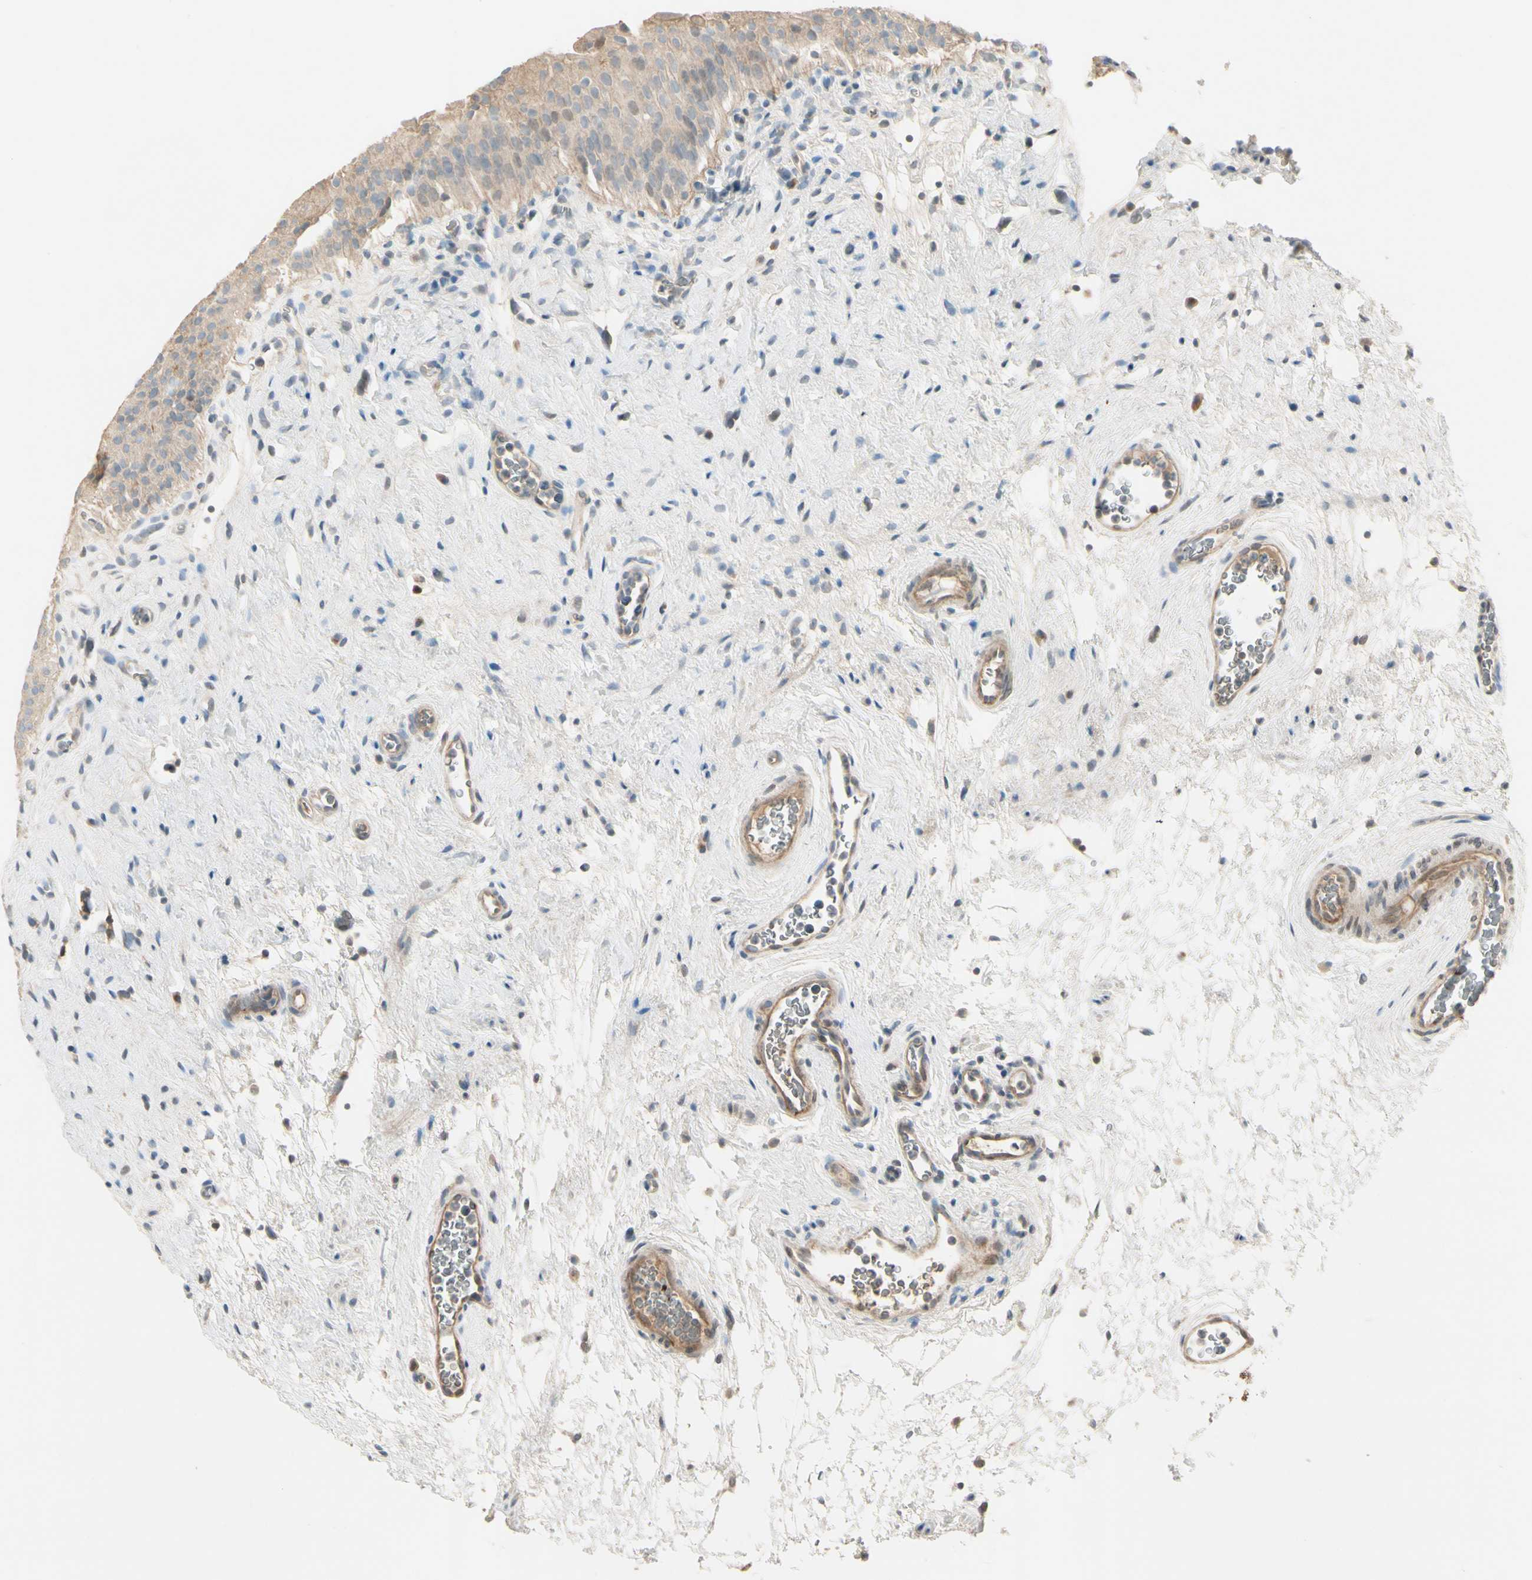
{"staining": {"intensity": "moderate", "quantity": ">75%", "location": "cytoplasmic/membranous"}, "tissue": "urinary bladder", "cell_type": "Urothelial cells", "image_type": "normal", "snomed": [{"axis": "morphology", "description": "Normal tissue, NOS"}, {"axis": "morphology", "description": "Urothelial carcinoma, High grade"}, {"axis": "topography", "description": "Urinary bladder"}], "caption": "Immunohistochemical staining of unremarkable urinary bladder shows moderate cytoplasmic/membranous protein expression in approximately >75% of urothelial cells. (DAB (3,3'-diaminobenzidine) IHC with brightfield microscopy, high magnification).", "gene": "PPP3CB", "patient": {"sex": "male", "age": 46}}